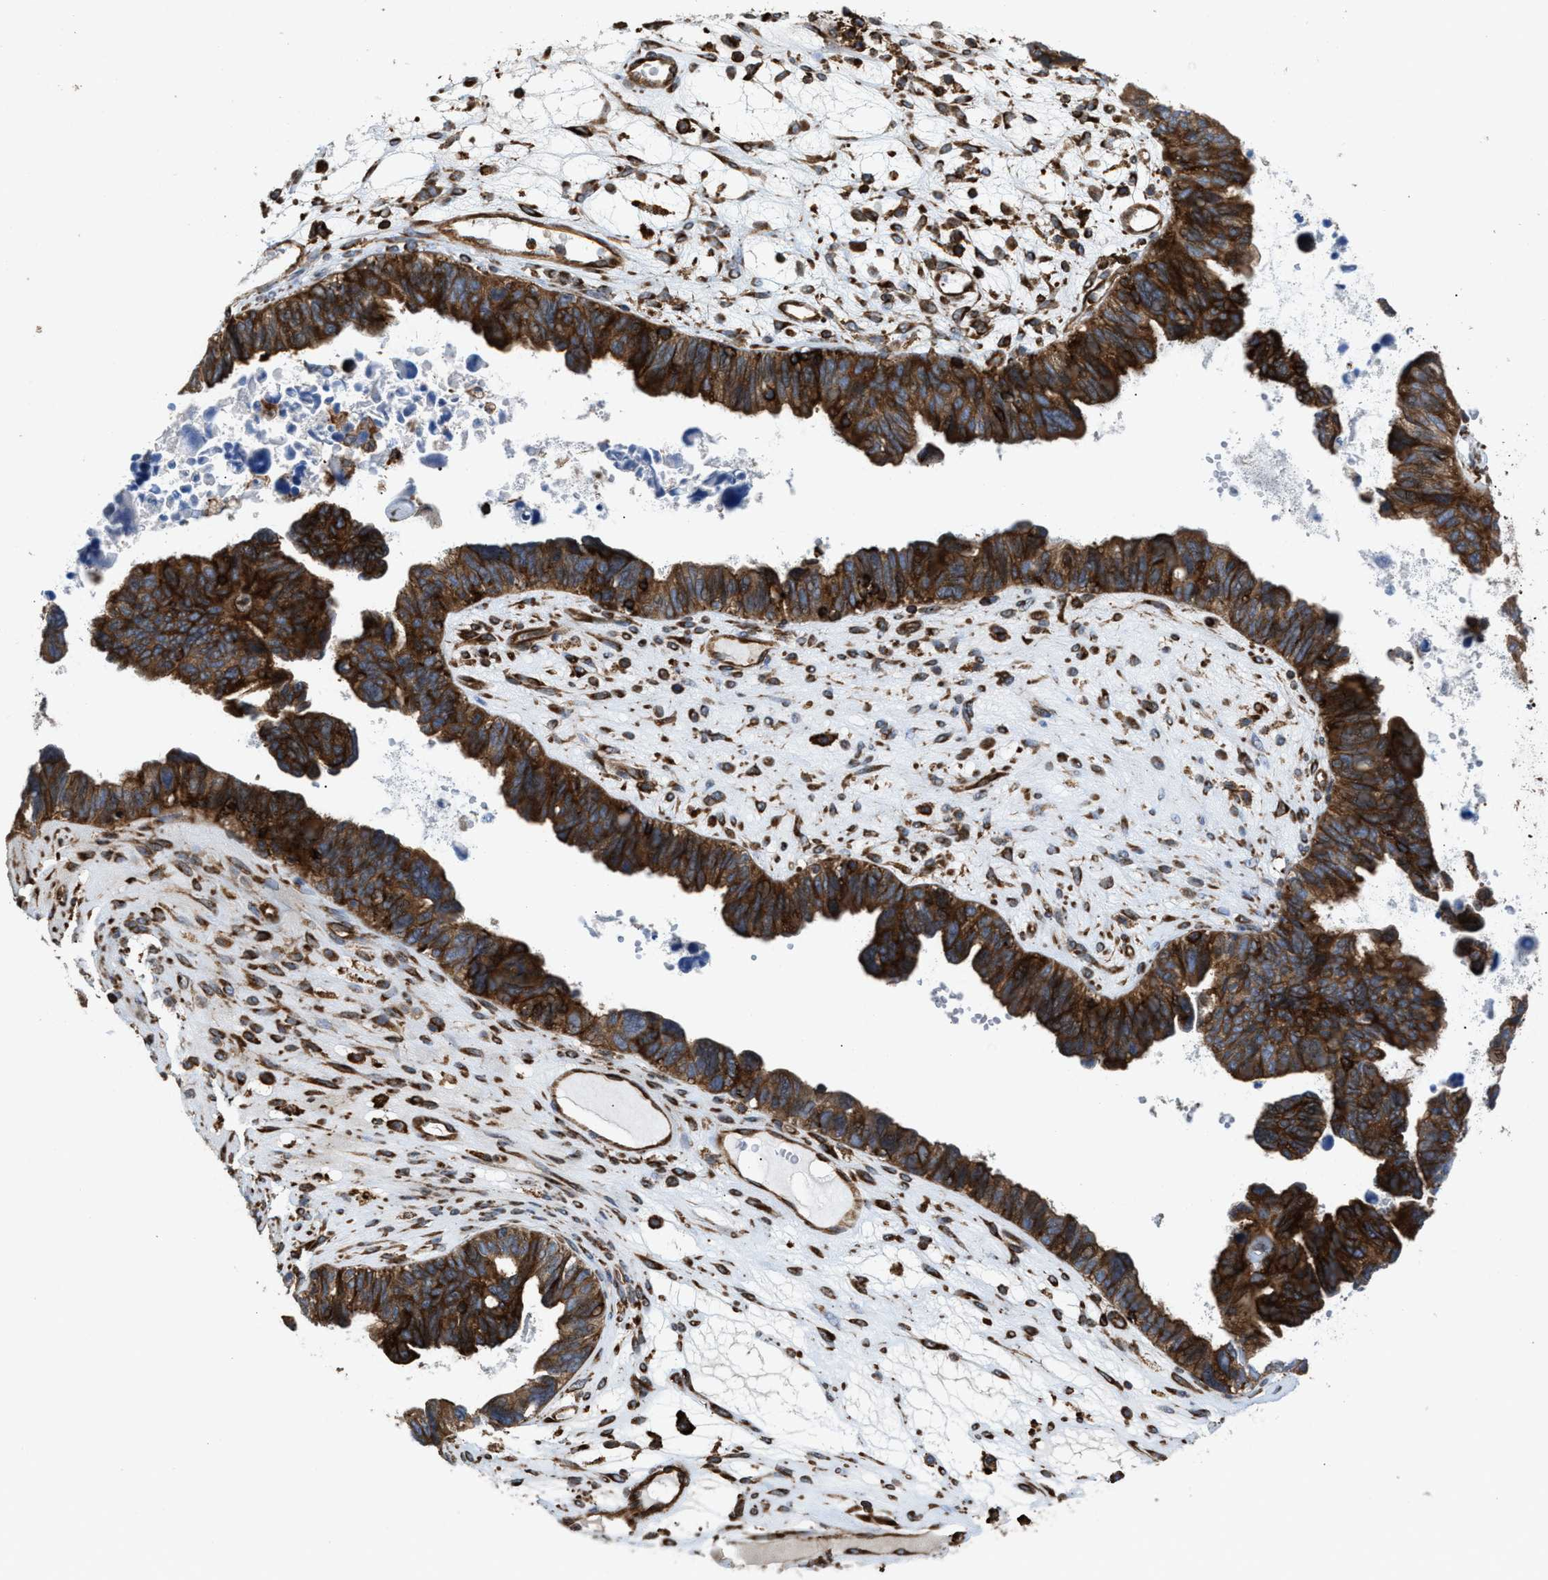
{"staining": {"intensity": "strong", "quantity": ">75%", "location": "cytoplasmic/membranous"}, "tissue": "ovarian cancer", "cell_type": "Tumor cells", "image_type": "cancer", "snomed": [{"axis": "morphology", "description": "Cystadenocarcinoma, serous, NOS"}, {"axis": "topography", "description": "Ovary"}], "caption": "Serous cystadenocarcinoma (ovarian) stained with a brown dye reveals strong cytoplasmic/membranous positive positivity in about >75% of tumor cells.", "gene": "EGLN1", "patient": {"sex": "female", "age": 79}}